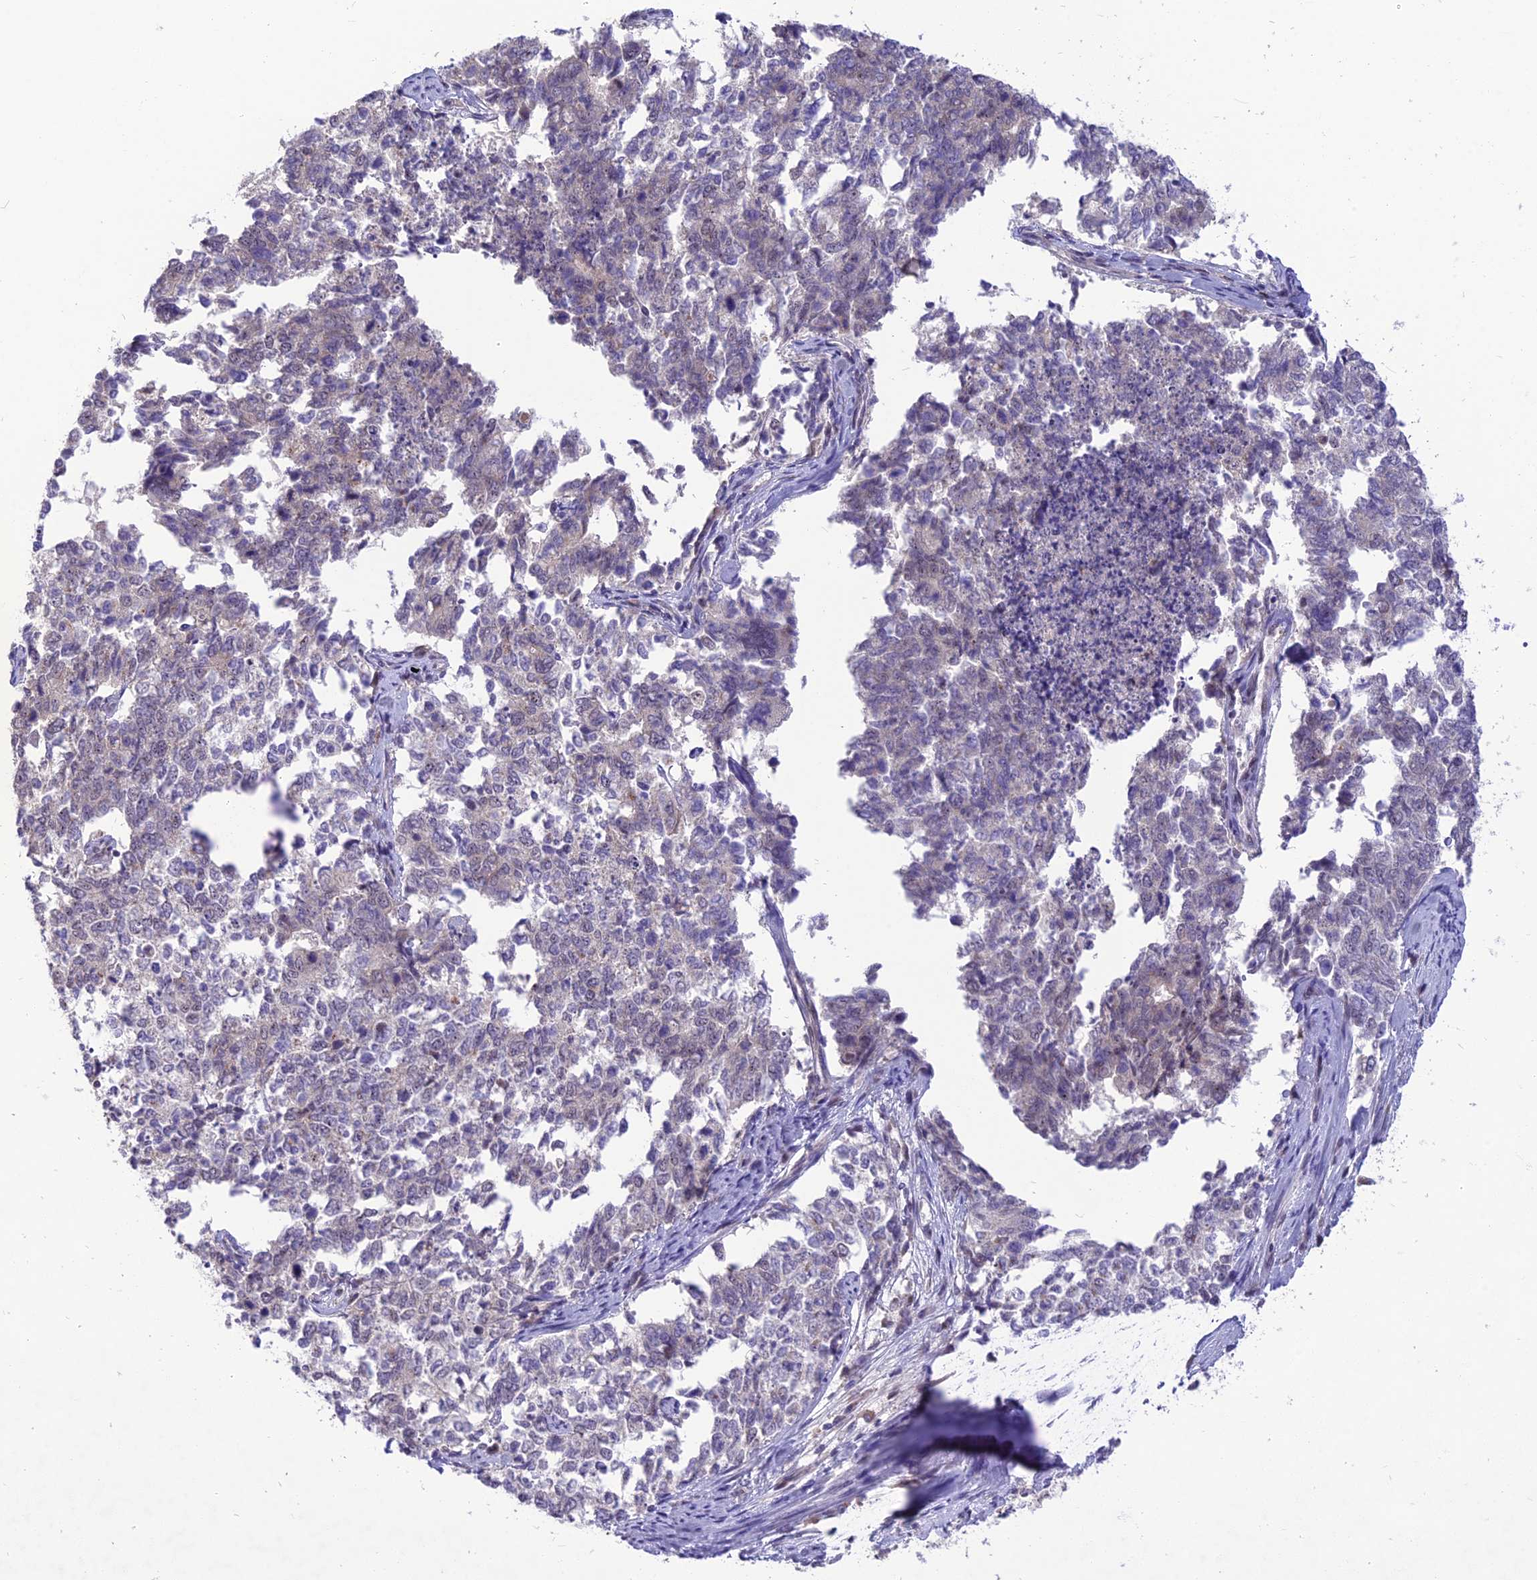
{"staining": {"intensity": "negative", "quantity": "none", "location": "none"}, "tissue": "cervical cancer", "cell_type": "Tumor cells", "image_type": "cancer", "snomed": [{"axis": "morphology", "description": "Squamous cell carcinoma, NOS"}, {"axis": "topography", "description": "Cervix"}], "caption": "DAB (3,3'-diaminobenzidine) immunohistochemical staining of human cervical cancer exhibits no significant positivity in tumor cells.", "gene": "ZNF837", "patient": {"sex": "female", "age": 63}}